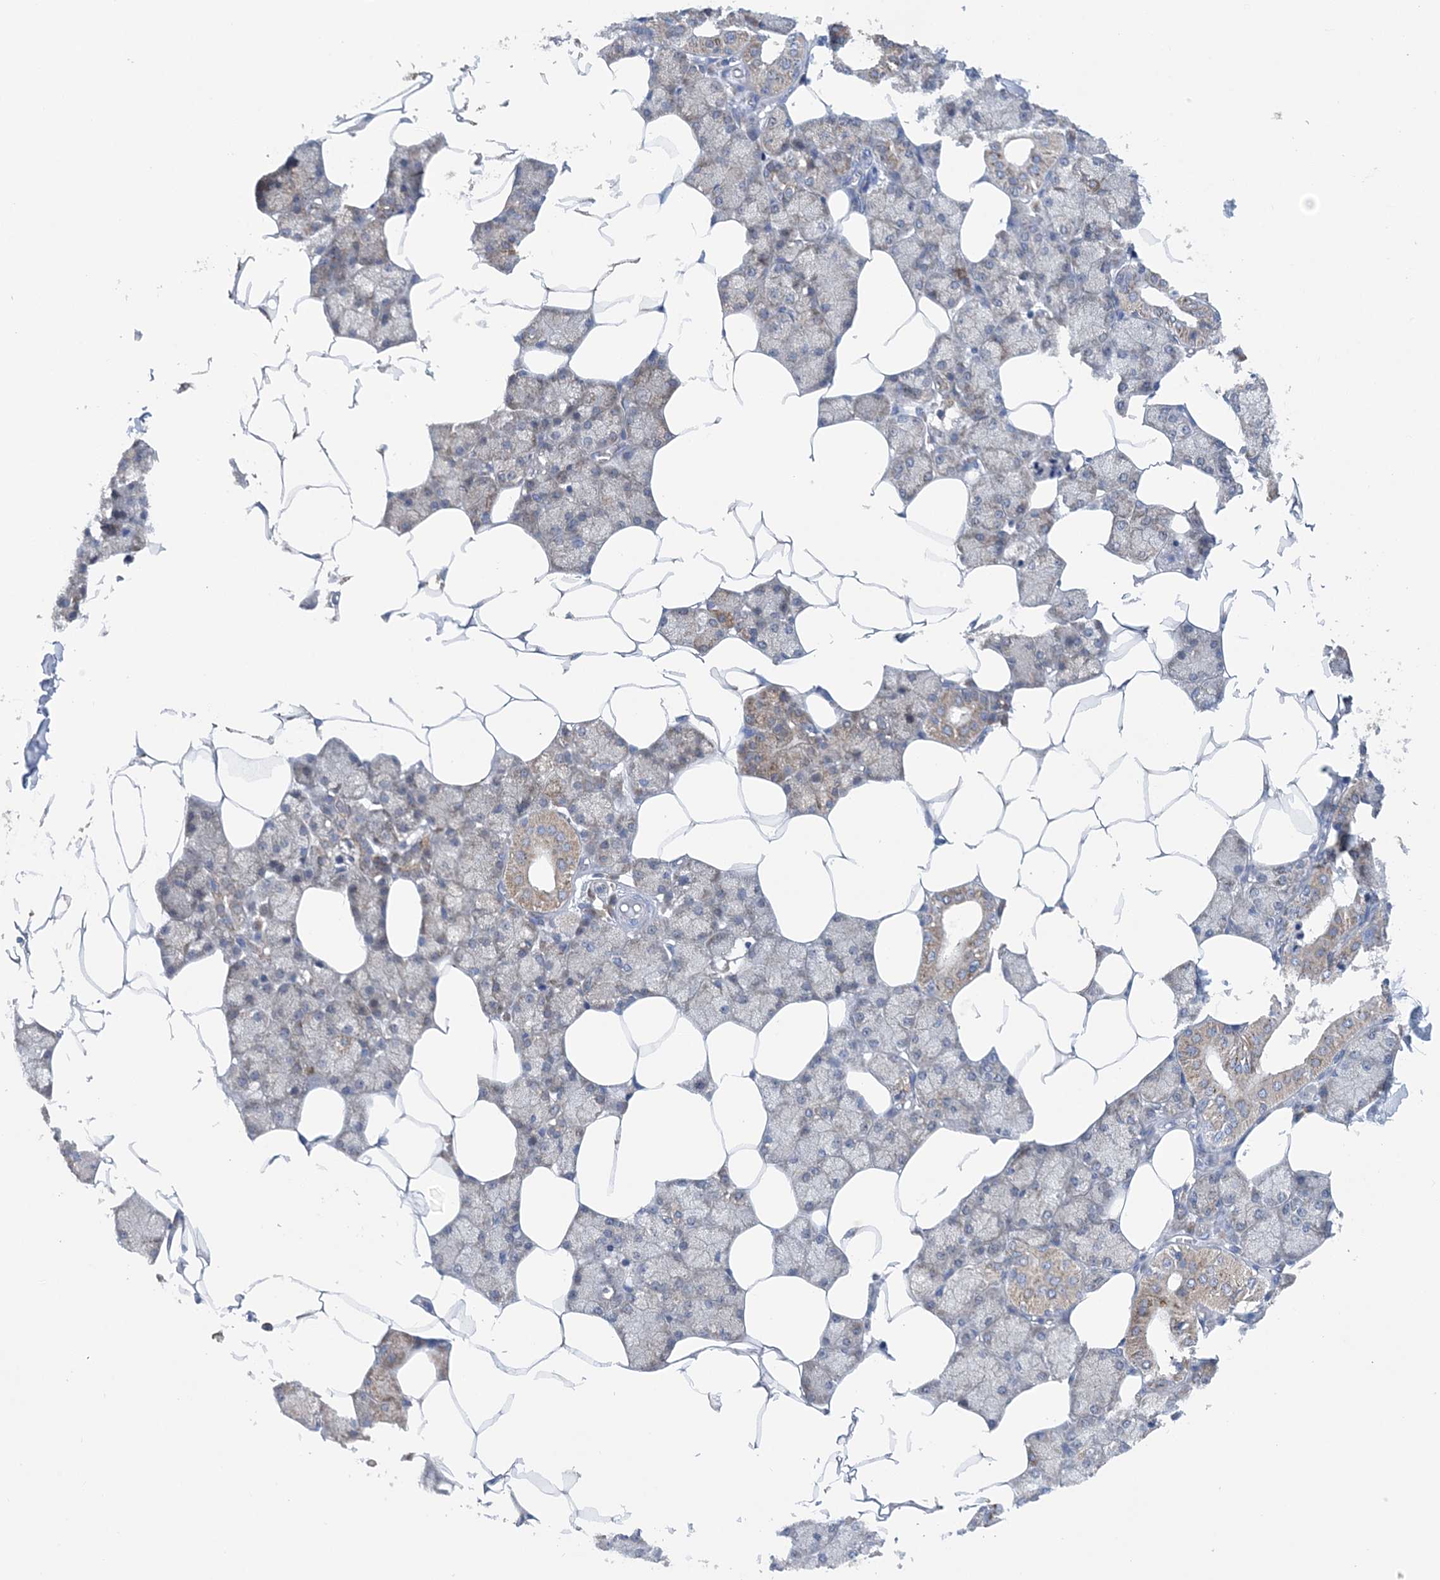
{"staining": {"intensity": "weak", "quantity": "25%-75%", "location": "cytoplasmic/membranous"}, "tissue": "salivary gland", "cell_type": "Glandular cells", "image_type": "normal", "snomed": [{"axis": "morphology", "description": "Normal tissue, NOS"}, {"axis": "topography", "description": "Salivary gland"}], "caption": "Weak cytoplasmic/membranous expression is seen in about 25%-75% of glandular cells in benign salivary gland.", "gene": "COPE", "patient": {"sex": "male", "age": 62}}